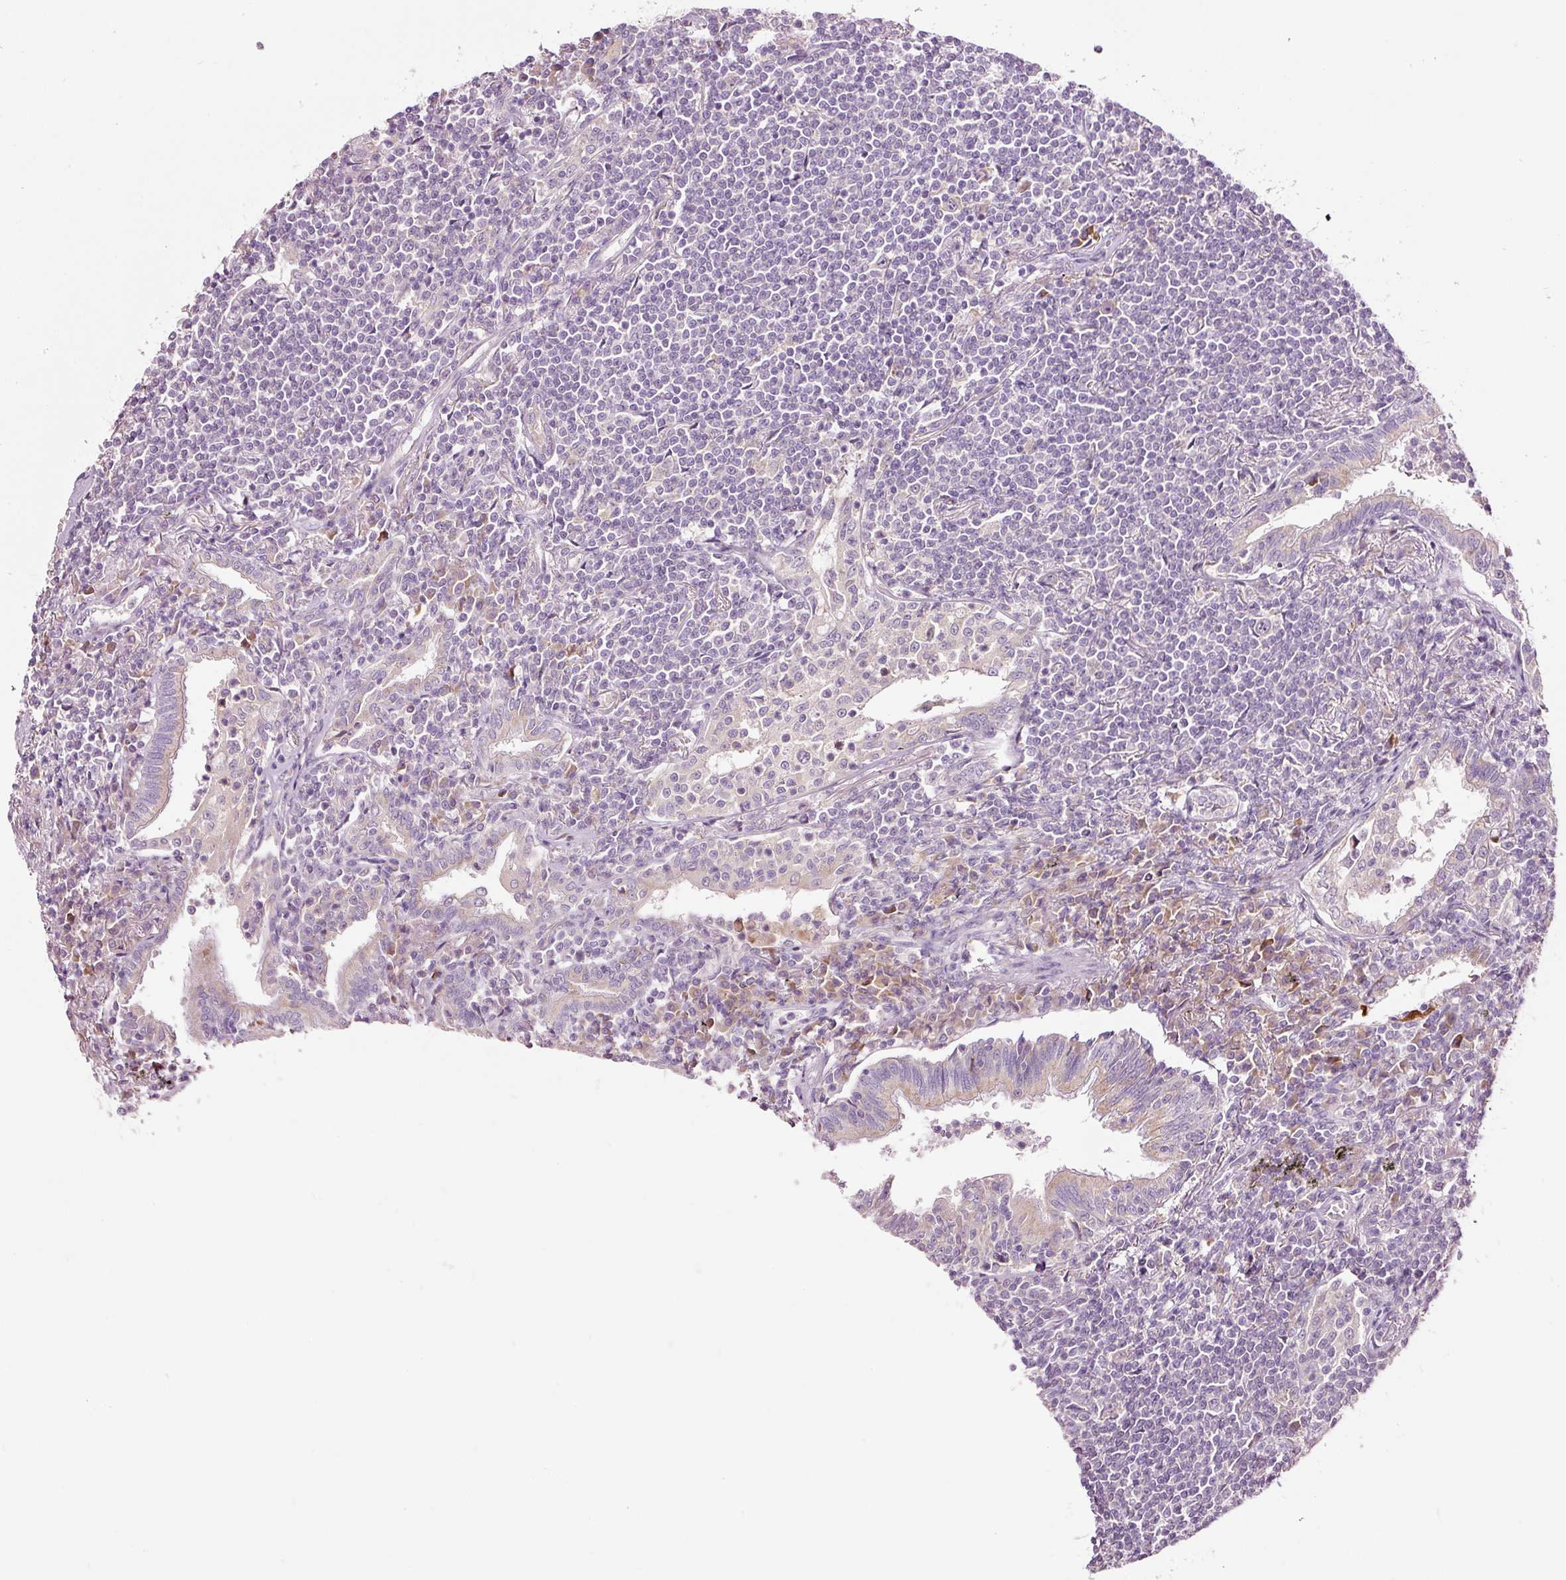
{"staining": {"intensity": "negative", "quantity": "none", "location": "none"}, "tissue": "lymphoma", "cell_type": "Tumor cells", "image_type": "cancer", "snomed": [{"axis": "morphology", "description": "Malignant lymphoma, non-Hodgkin's type, Low grade"}, {"axis": "topography", "description": "Lung"}], "caption": "IHC image of neoplastic tissue: human lymphoma stained with DAB demonstrates no significant protein positivity in tumor cells.", "gene": "RSPO2", "patient": {"sex": "female", "age": 71}}